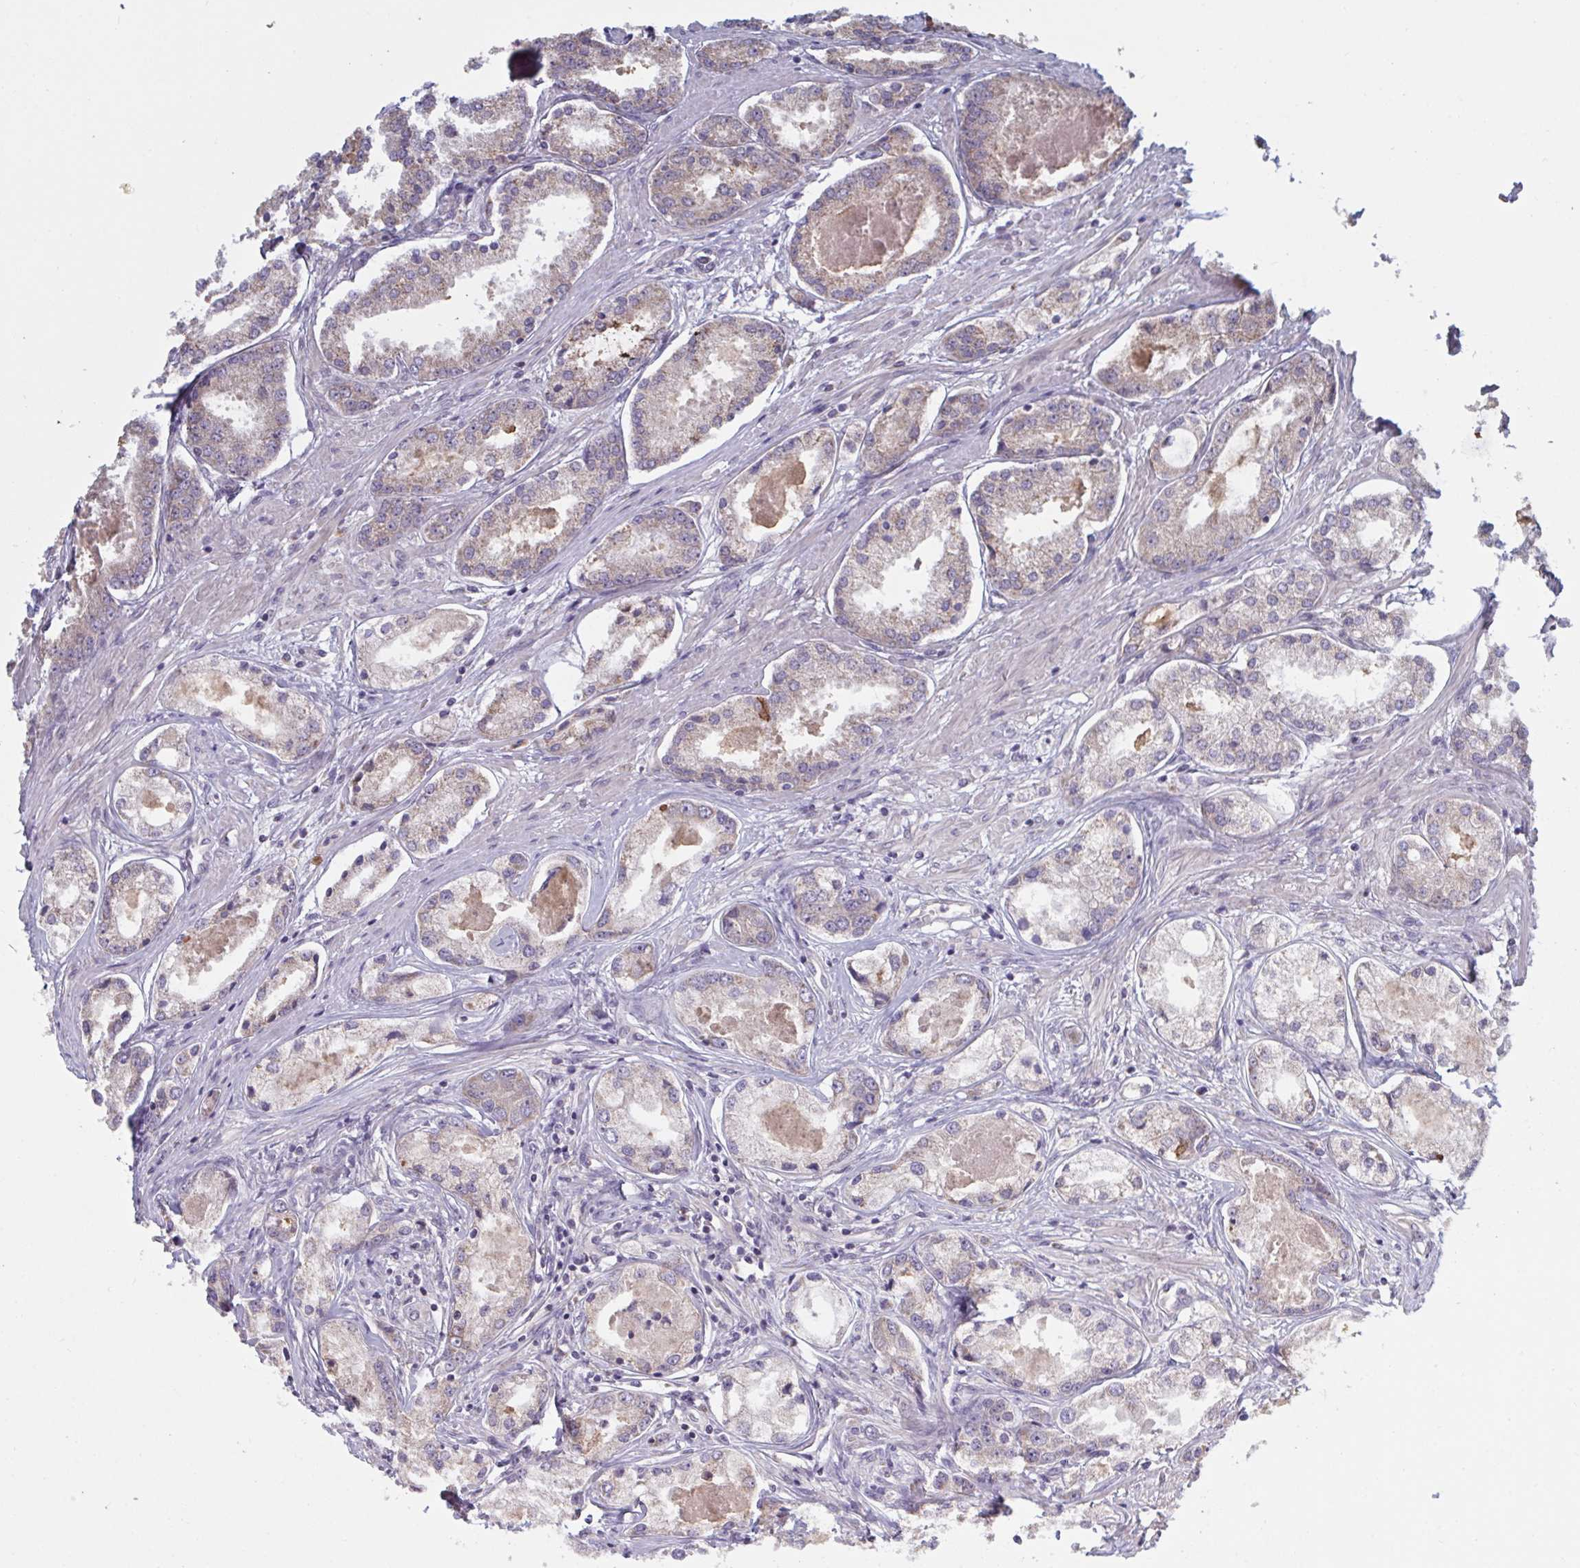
{"staining": {"intensity": "weak", "quantity": "25%-75%", "location": "cytoplasmic/membranous"}, "tissue": "prostate cancer", "cell_type": "Tumor cells", "image_type": "cancer", "snomed": [{"axis": "morphology", "description": "Adenocarcinoma, Low grade"}, {"axis": "topography", "description": "Prostate"}], "caption": "Immunohistochemistry (IHC) image of neoplastic tissue: adenocarcinoma (low-grade) (prostate) stained using IHC exhibits low levels of weak protein expression localized specifically in the cytoplasmic/membranous of tumor cells, appearing as a cytoplasmic/membranous brown color.", "gene": "CD1E", "patient": {"sex": "male", "age": 68}}